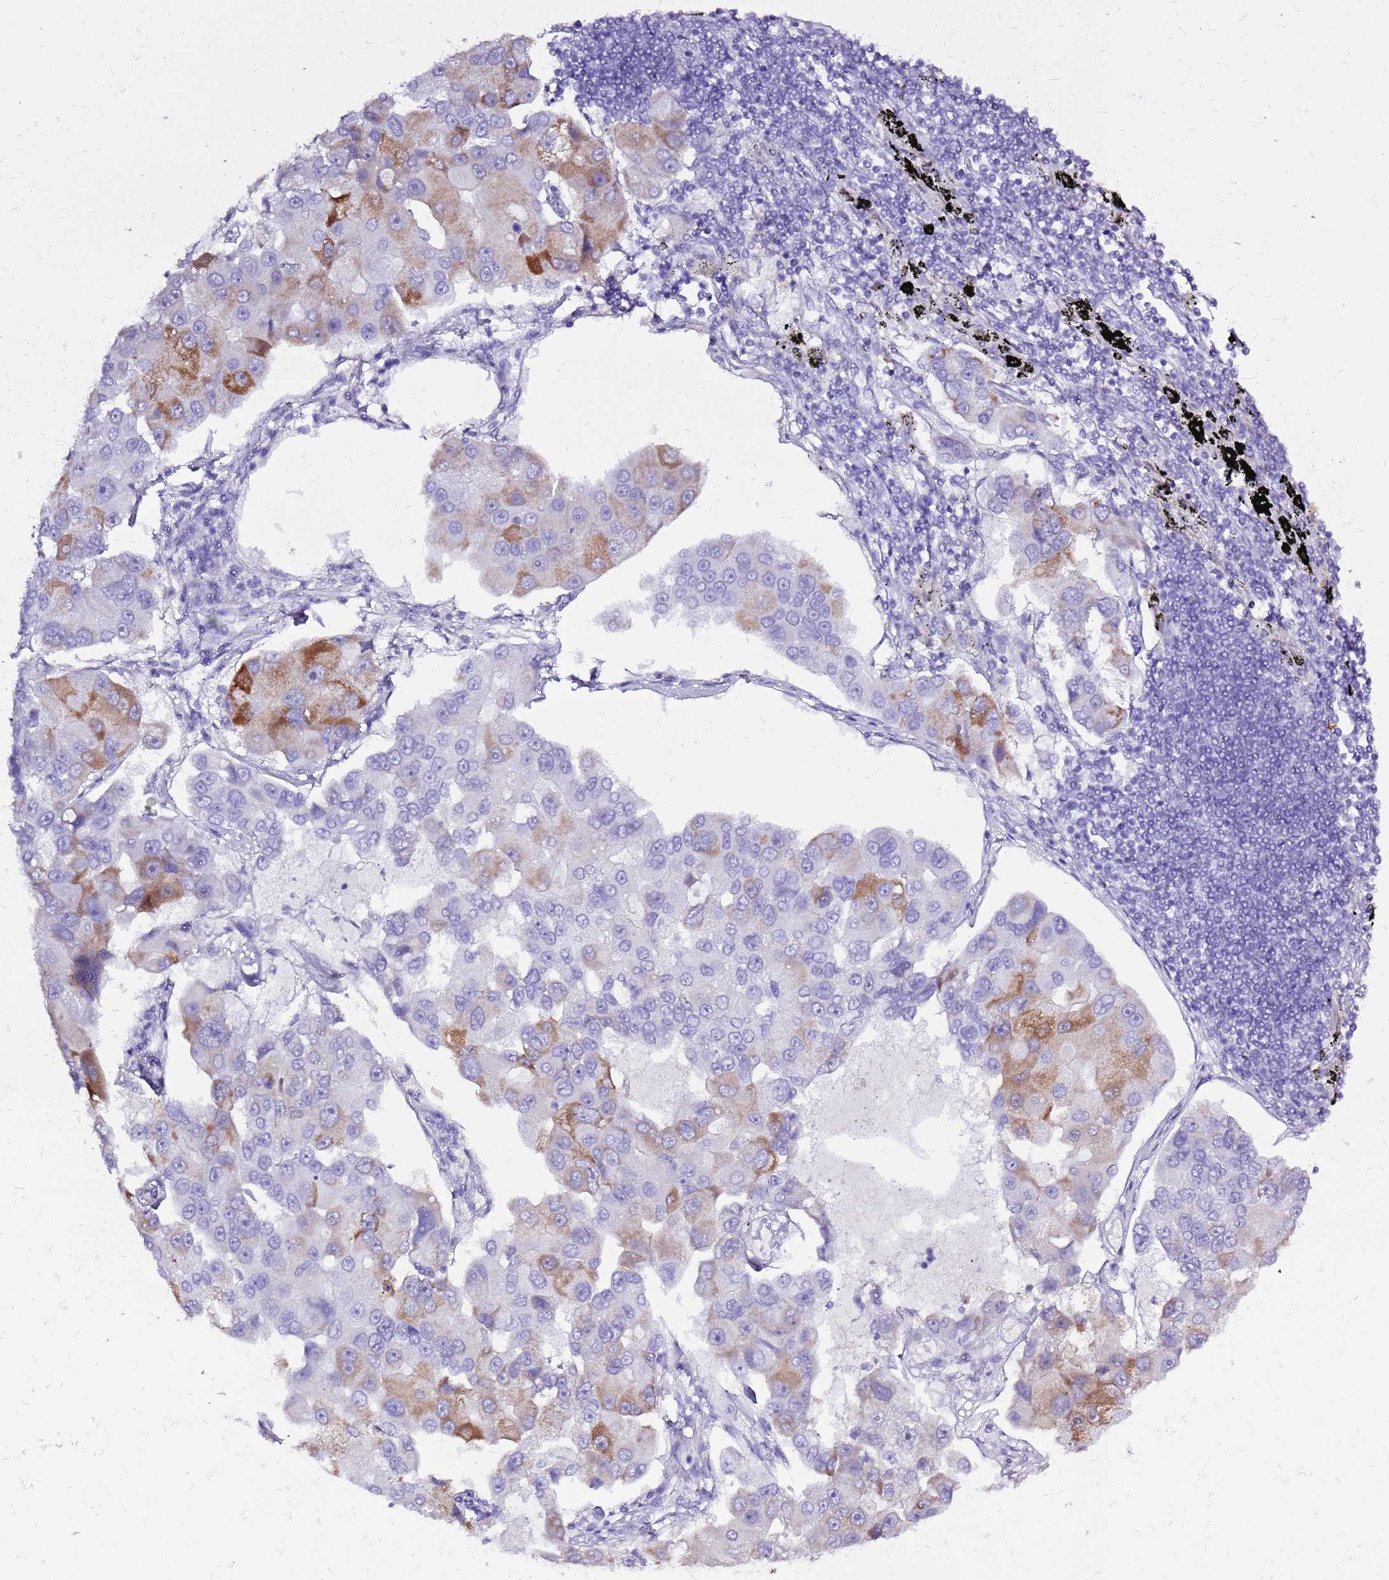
{"staining": {"intensity": "moderate", "quantity": "<25%", "location": "cytoplasmic/membranous"}, "tissue": "lung cancer", "cell_type": "Tumor cells", "image_type": "cancer", "snomed": [{"axis": "morphology", "description": "Adenocarcinoma, NOS"}, {"axis": "topography", "description": "Lung"}], "caption": "An IHC micrograph of tumor tissue is shown. Protein staining in brown labels moderate cytoplasmic/membranous positivity in lung adenocarcinoma within tumor cells. Nuclei are stained in blue.", "gene": "ACSS3", "patient": {"sex": "female", "age": 54}}